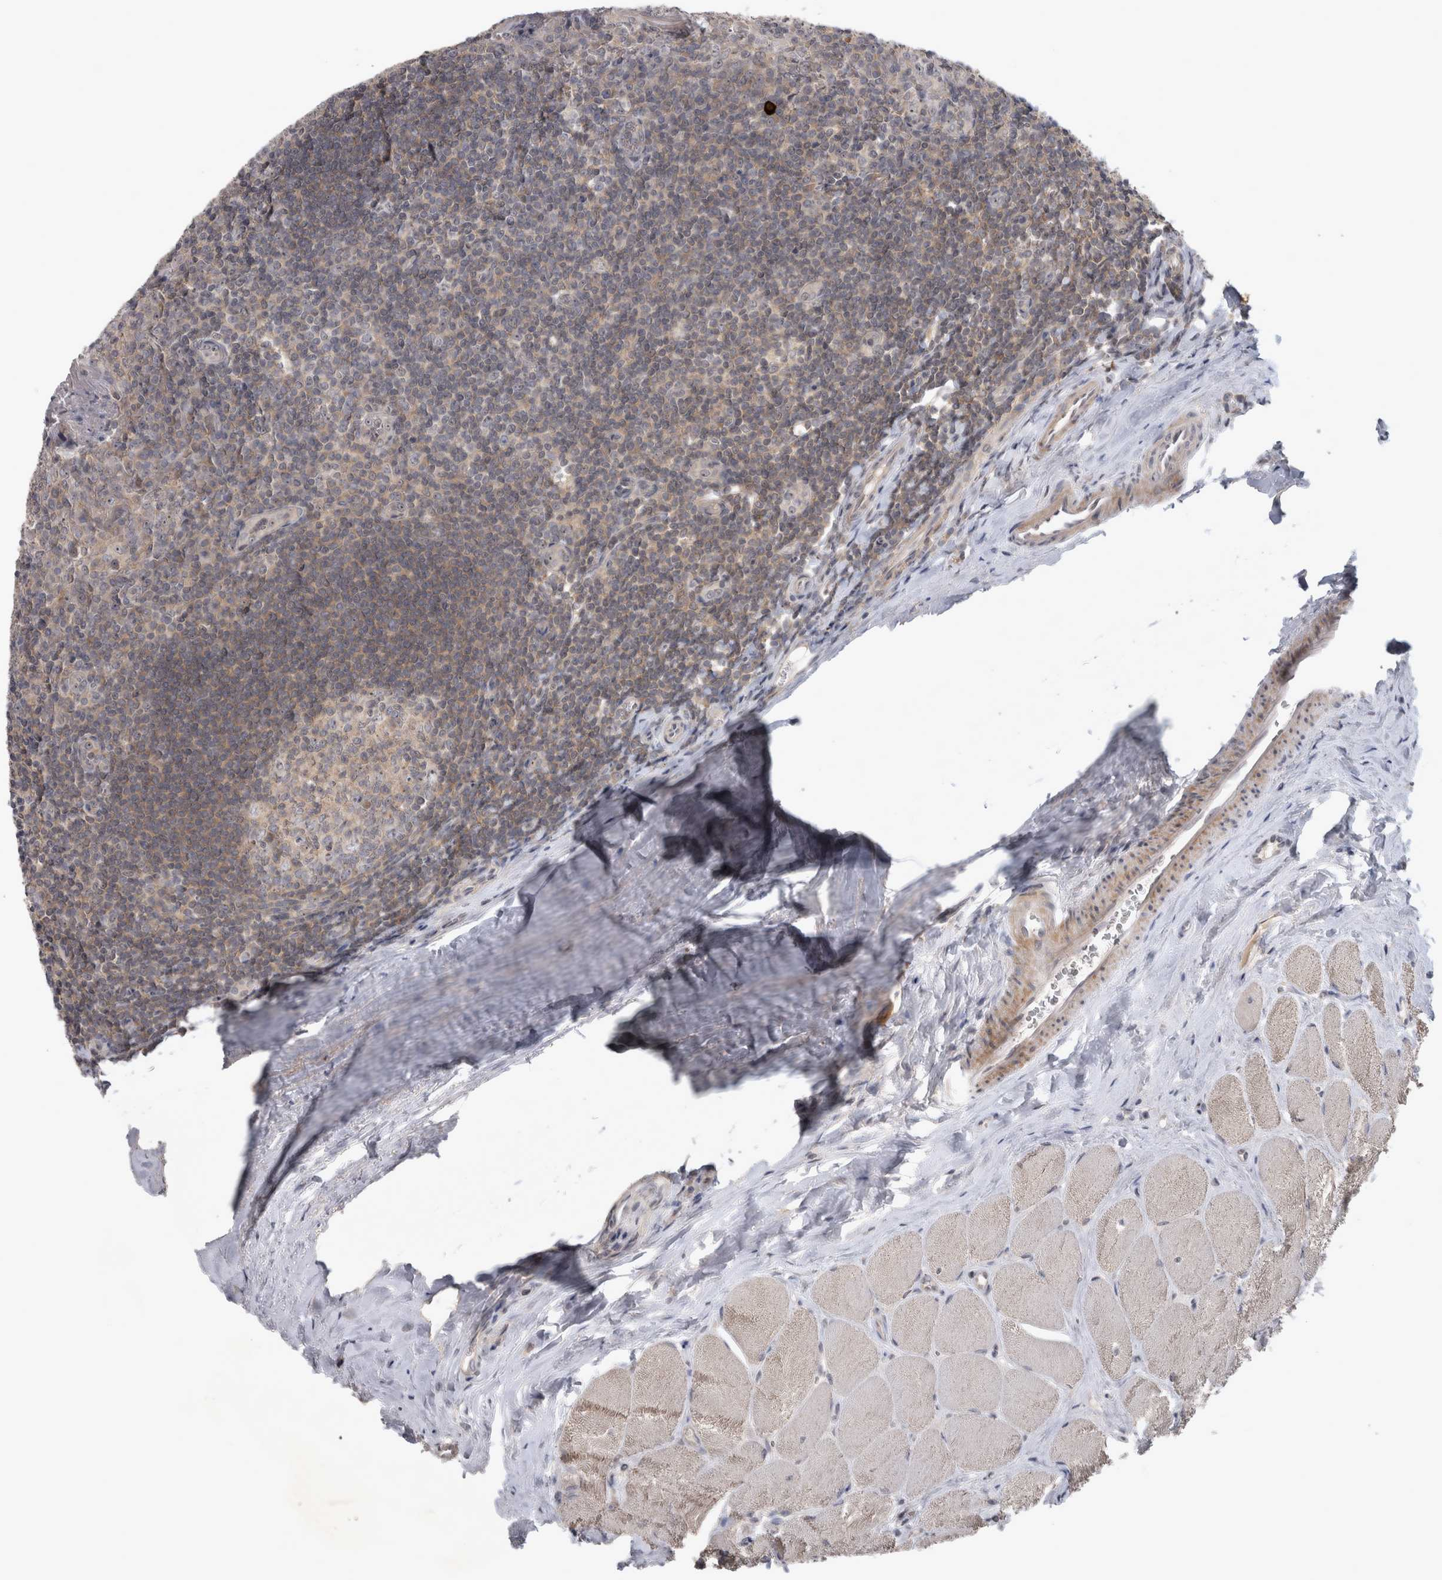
{"staining": {"intensity": "weak", "quantity": "25%-75%", "location": "cytoplasmic/membranous,nuclear"}, "tissue": "tonsil", "cell_type": "Germinal center cells", "image_type": "normal", "snomed": [{"axis": "morphology", "description": "Normal tissue, NOS"}, {"axis": "topography", "description": "Tonsil"}], "caption": "Immunohistochemical staining of benign human tonsil demonstrates 25%-75% levels of weak cytoplasmic/membranous,nuclear protein staining in about 25%-75% of germinal center cells.", "gene": "RBM28", "patient": {"sex": "male", "age": 27}}